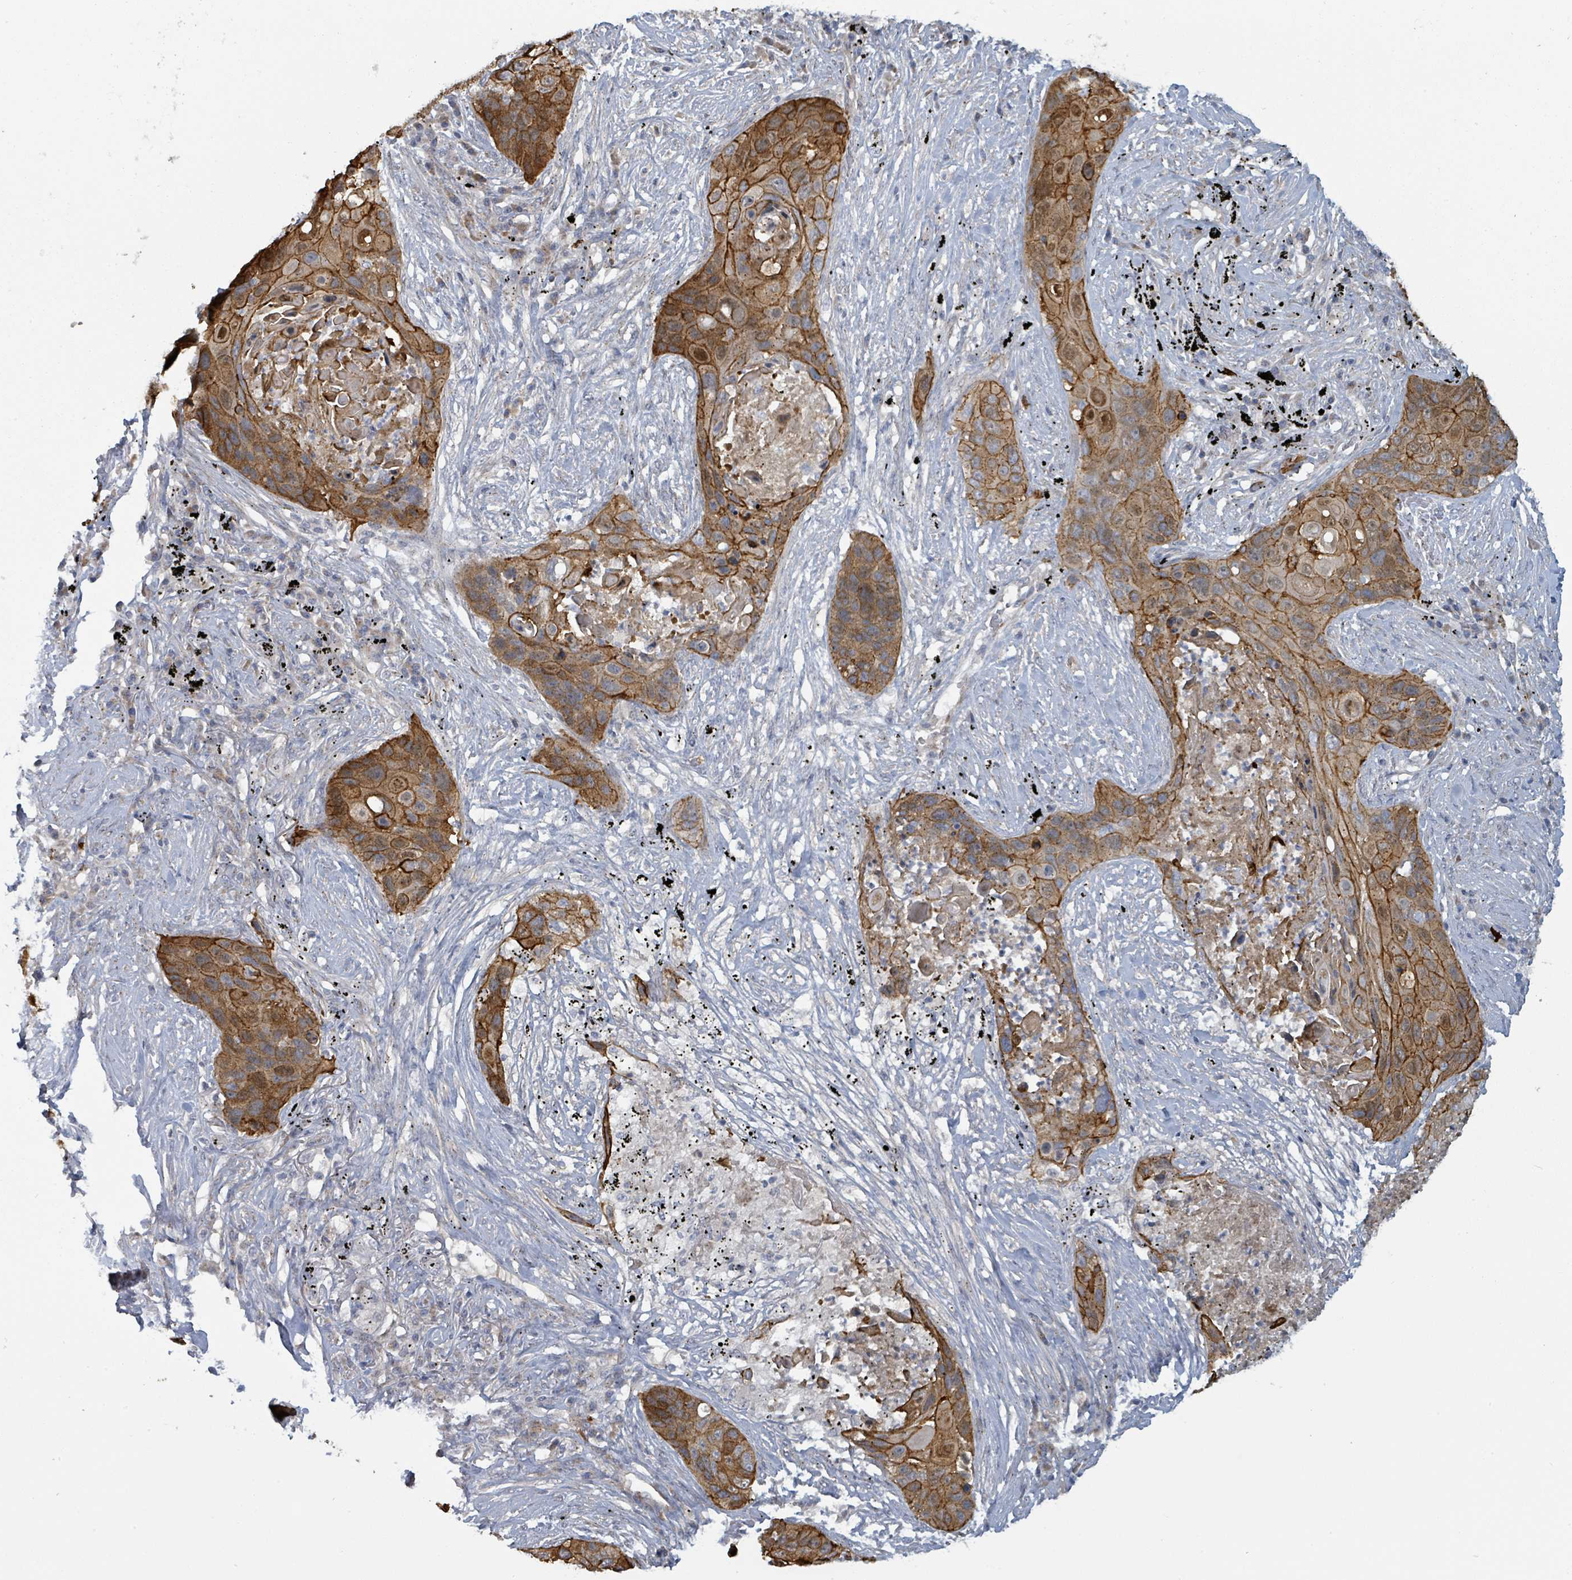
{"staining": {"intensity": "moderate", "quantity": ">75%", "location": "cytoplasmic/membranous"}, "tissue": "lung cancer", "cell_type": "Tumor cells", "image_type": "cancer", "snomed": [{"axis": "morphology", "description": "Squamous cell carcinoma, NOS"}, {"axis": "topography", "description": "Lung"}], "caption": "Protein expression analysis of squamous cell carcinoma (lung) displays moderate cytoplasmic/membranous expression in about >75% of tumor cells.", "gene": "COL5A3", "patient": {"sex": "female", "age": 63}}